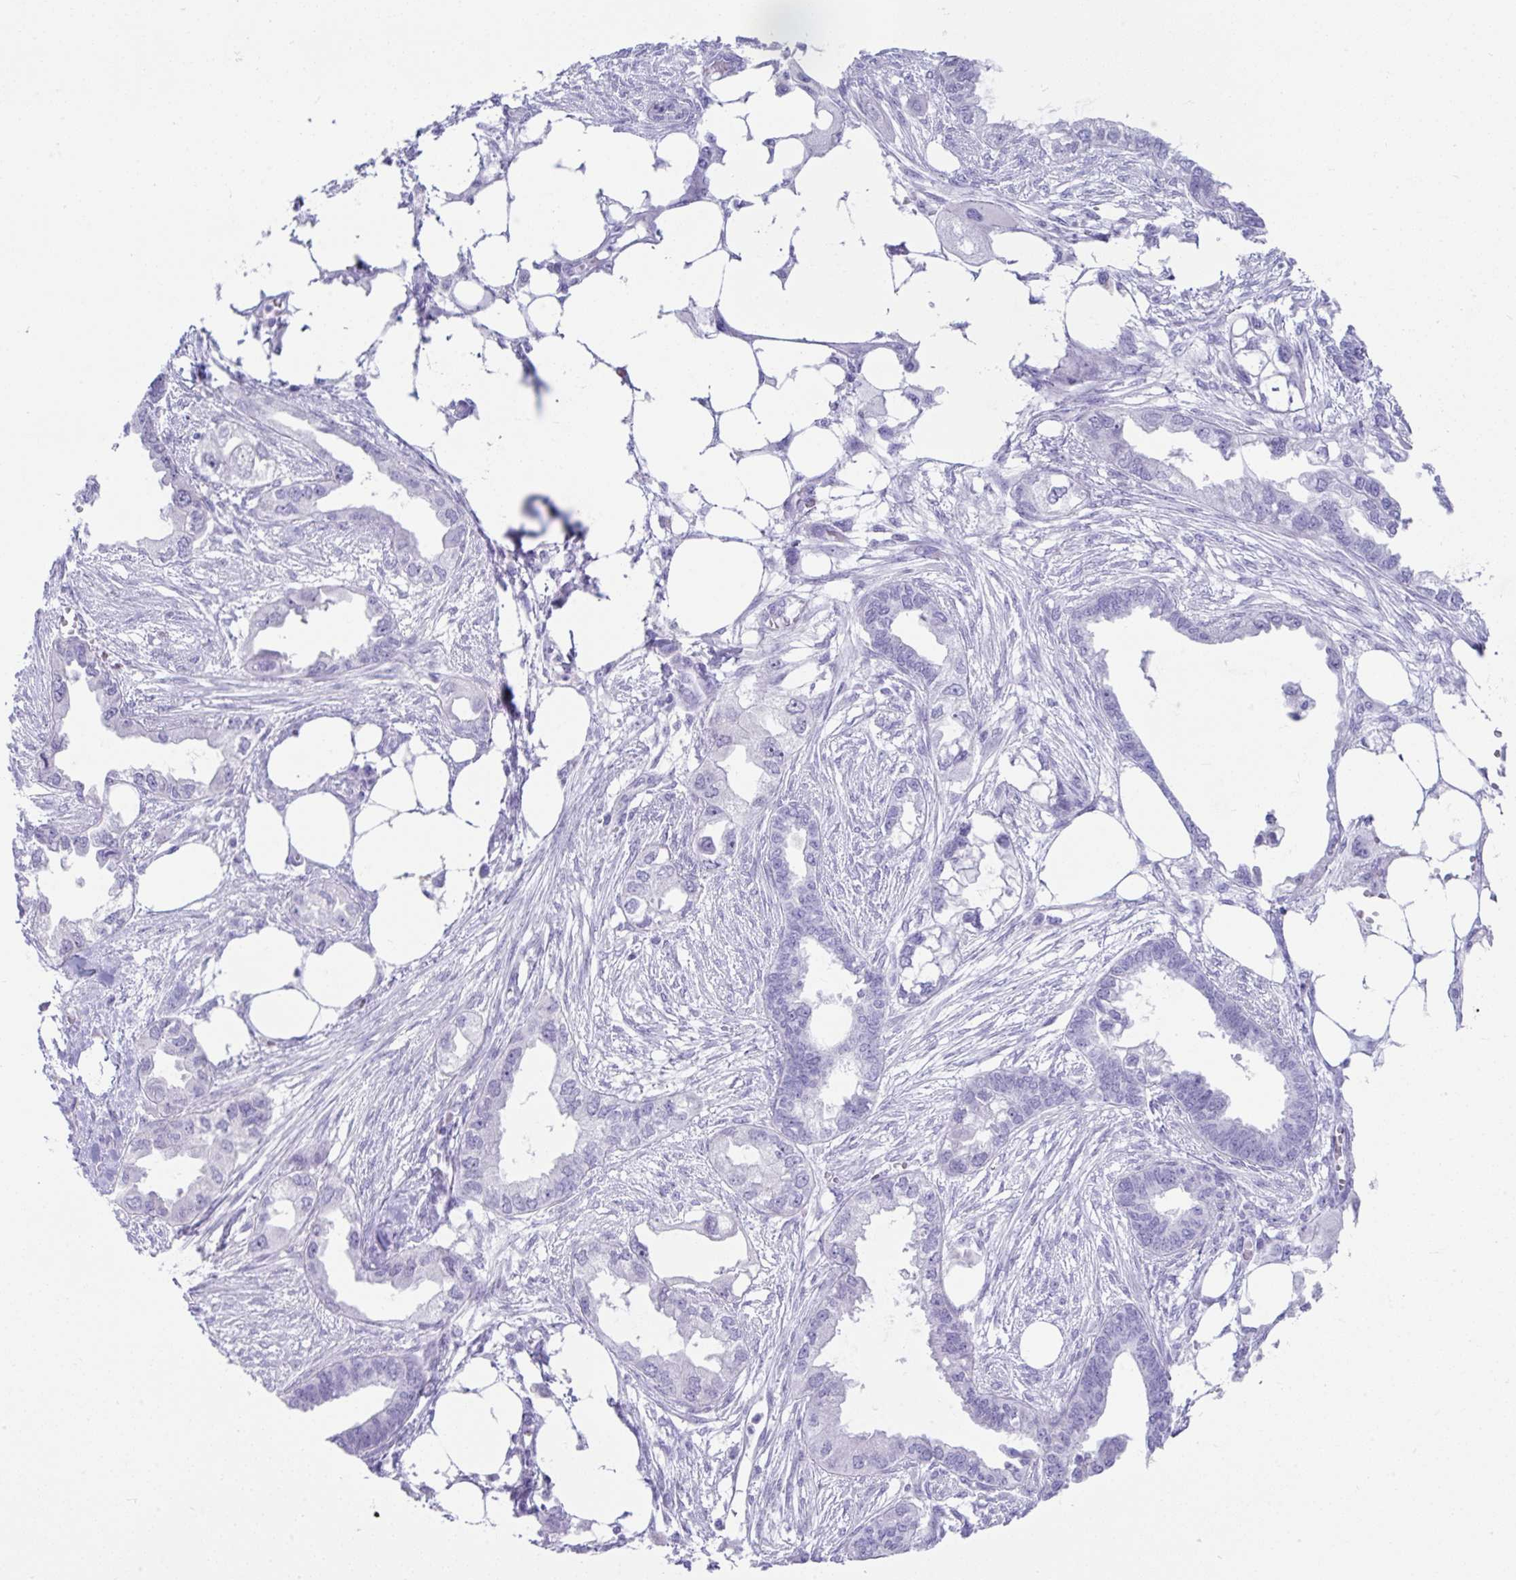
{"staining": {"intensity": "negative", "quantity": "none", "location": "none"}, "tissue": "endometrial cancer", "cell_type": "Tumor cells", "image_type": "cancer", "snomed": [{"axis": "morphology", "description": "Adenocarcinoma, NOS"}, {"axis": "morphology", "description": "Adenocarcinoma, metastatic, NOS"}, {"axis": "topography", "description": "Adipose tissue"}, {"axis": "topography", "description": "Endometrium"}], "caption": "Histopathology image shows no significant protein positivity in tumor cells of endometrial cancer (metastatic adenocarcinoma).", "gene": "PSCA", "patient": {"sex": "female", "age": 67}}